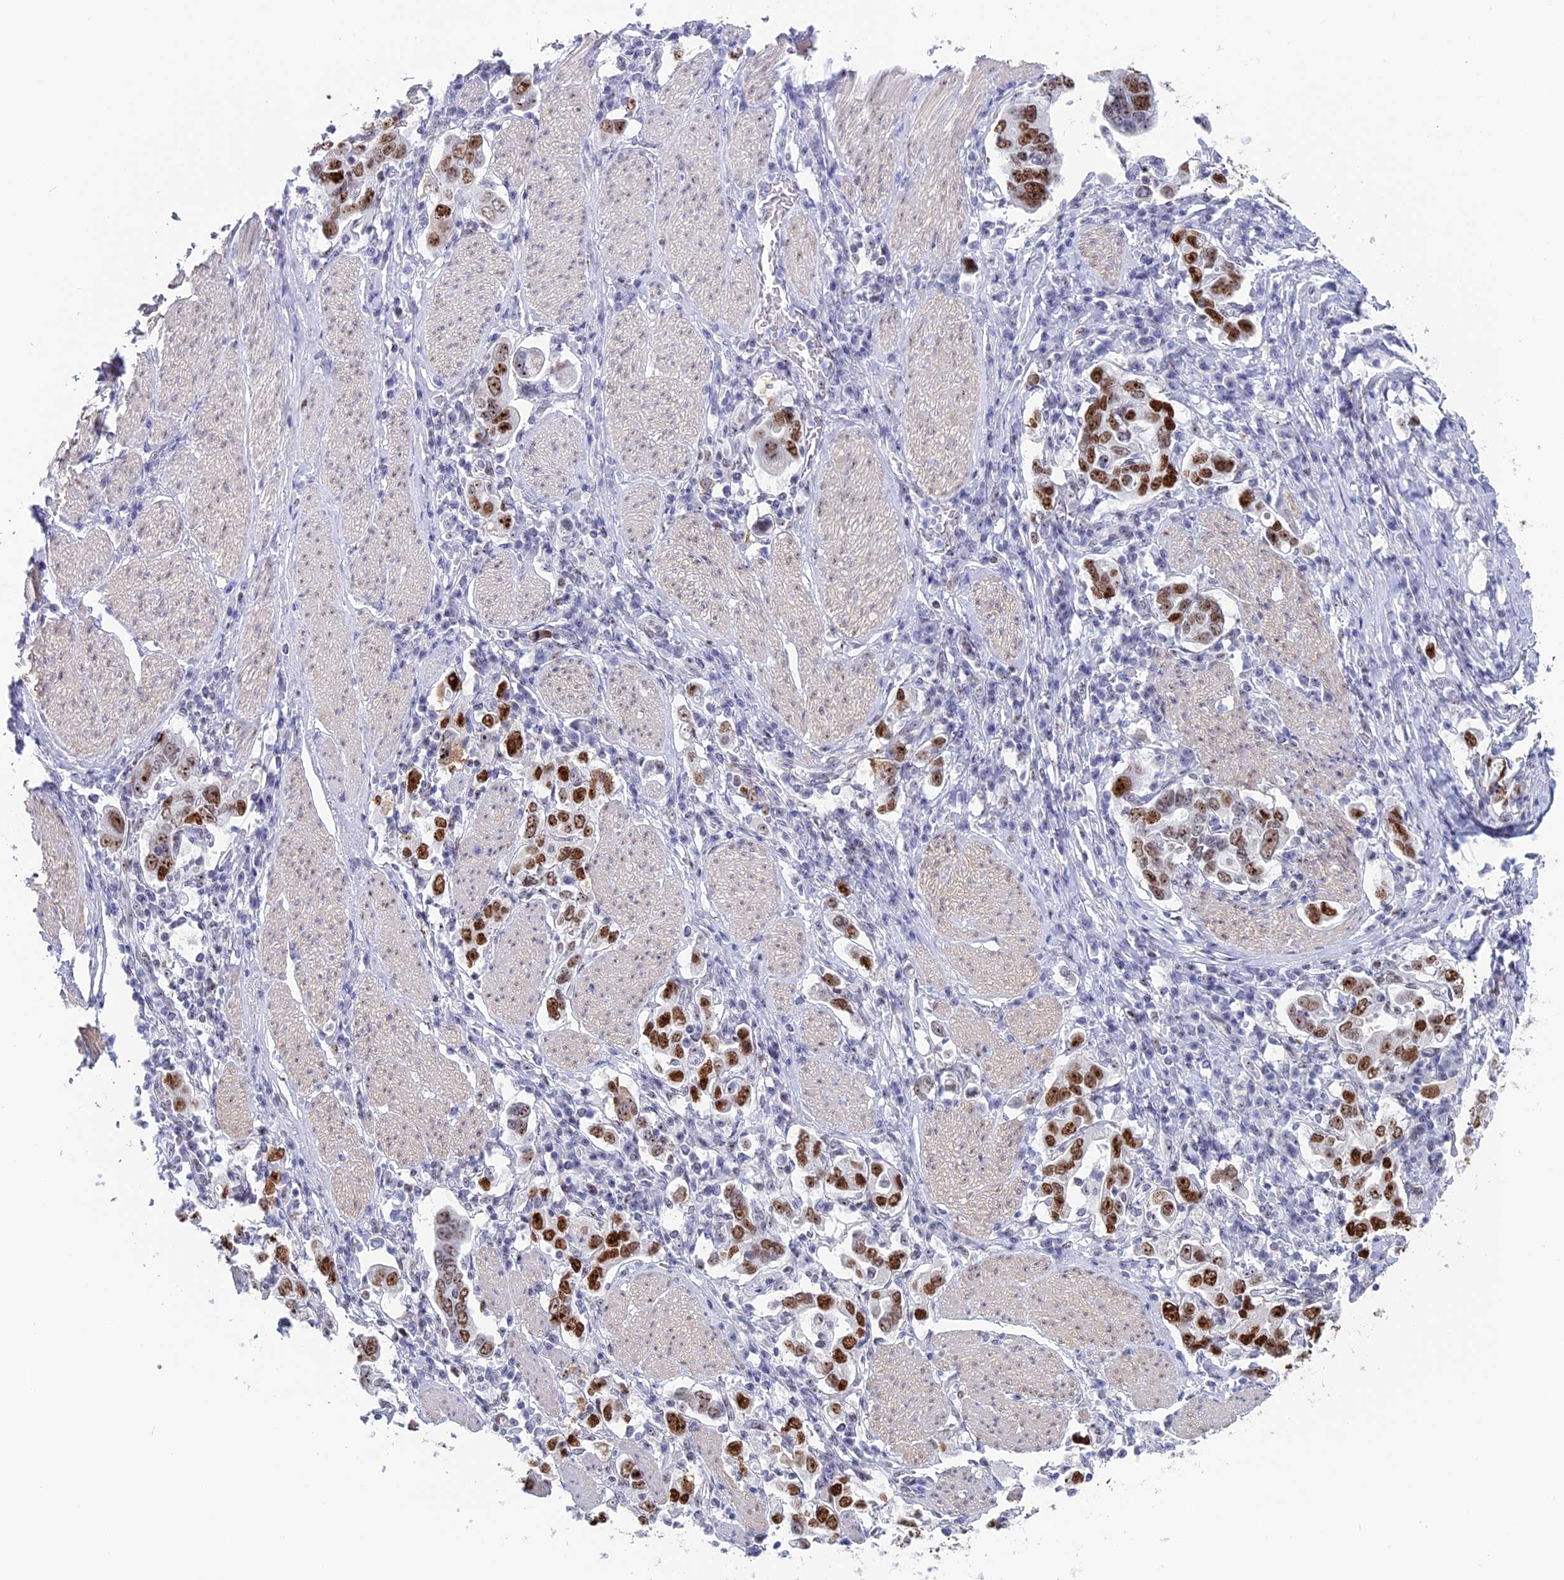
{"staining": {"intensity": "strong", "quantity": ">75%", "location": "nuclear"}, "tissue": "stomach cancer", "cell_type": "Tumor cells", "image_type": "cancer", "snomed": [{"axis": "morphology", "description": "Adenocarcinoma, NOS"}, {"axis": "topography", "description": "Stomach, upper"}], "caption": "Stomach adenocarcinoma tissue shows strong nuclear positivity in approximately >75% of tumor cells, visualized by immunohistochemistry.", "gene": "CCDC86", "patient": {"sex": "male", "age": 62}}